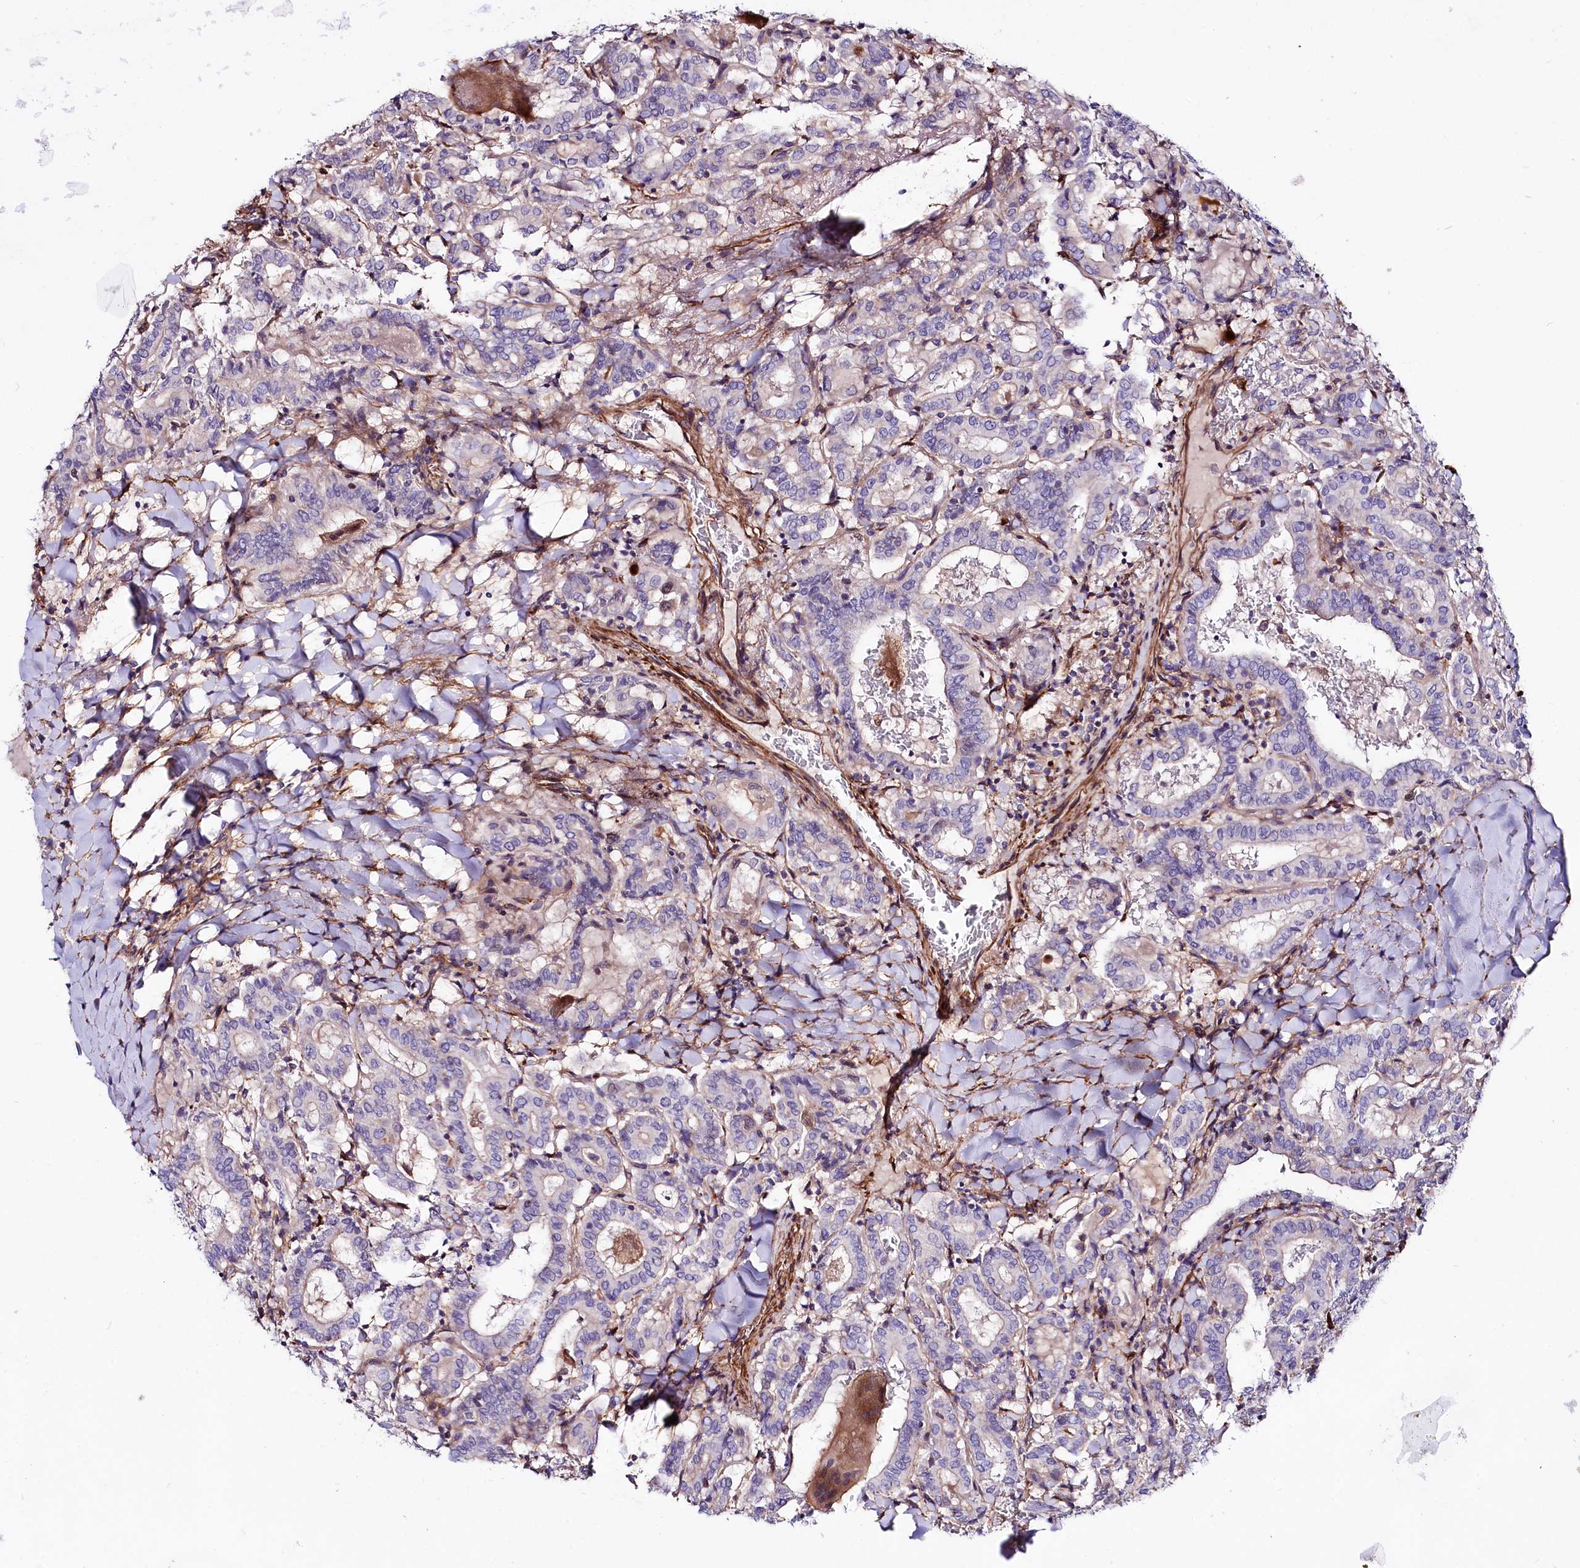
{"staining": {"intensity": "negative", "quantity": "none", "location": "none"}, "tissue": "thyroid cancer", "cell_type": "Tumor cells", "image_type": "cancer", "snomed": [{"axis": "morphology", "description": "Papillary adenocarcinoma, NOS"}, {"axis": "topography", "description": "Thyroid gland"}], "caption": "Photomicrograph shows no significant protein staining in tumor cells of thyroid cancer (papillary adenocarcinoma).", "gene": "FCHSD2", "patient": {"sex": "female", "age": 72}}